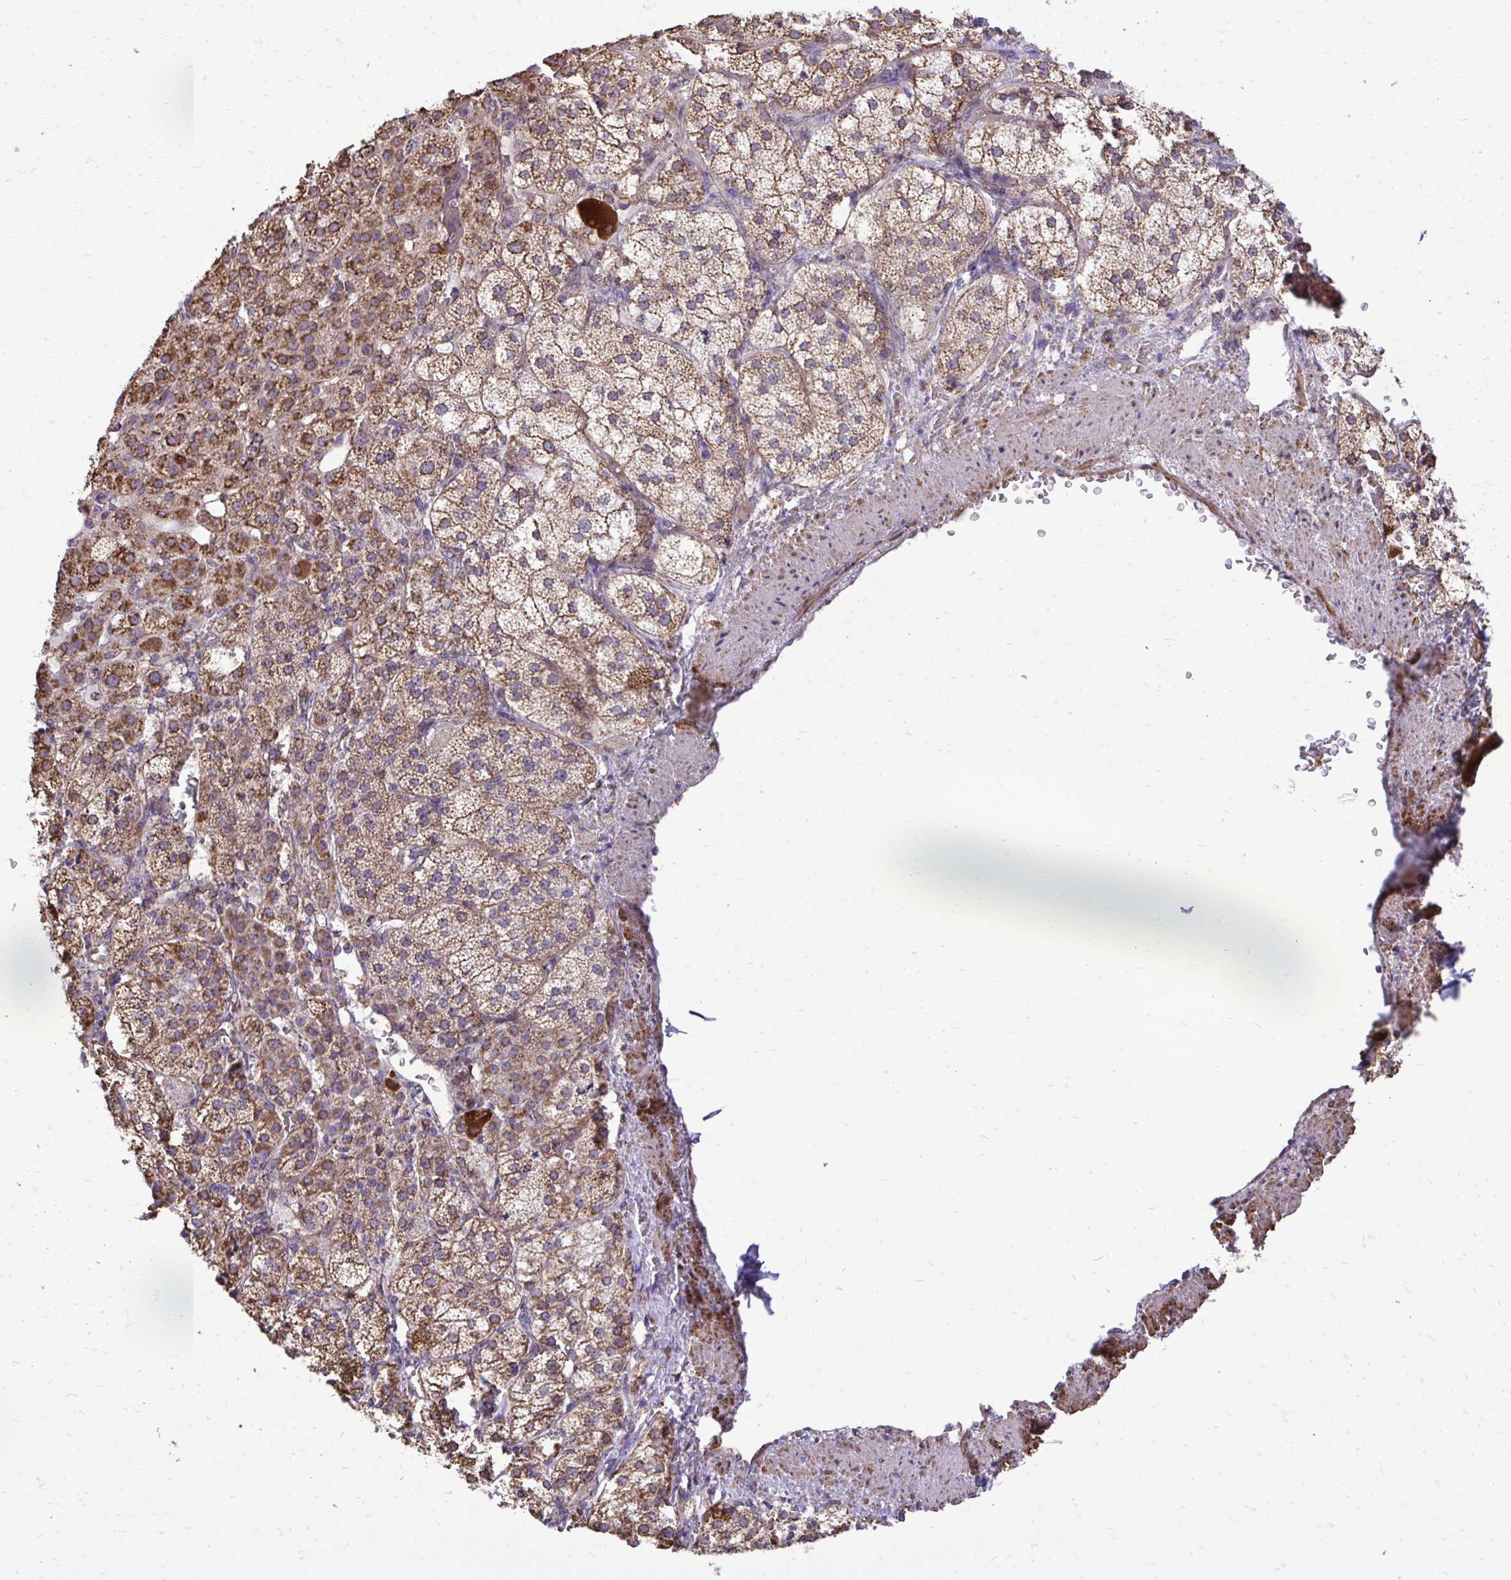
{"staining": {"intensity": "strong", "quantity": "25%-75%", "location": "cytoplasmic/membranous"}, "tissue": "adrenal gland", "cell_type": "Glandular cells", "image_type": "normal", "snomed": [{"axis": "morphology", "description": "Normal tissue, NOS"}, {"axis": "topography", "description": "Adrenal gland"}], "caption": "A high-resolution histopathology image shows immunohistochemistry (IHC) staining of normal adrenal gland, which shows strong cytoplasmic/membranous expression in approximately 25%-75% of glandular cells.", "gene": "UBE2C", "patient": {"sex": "female", "age": 60}}